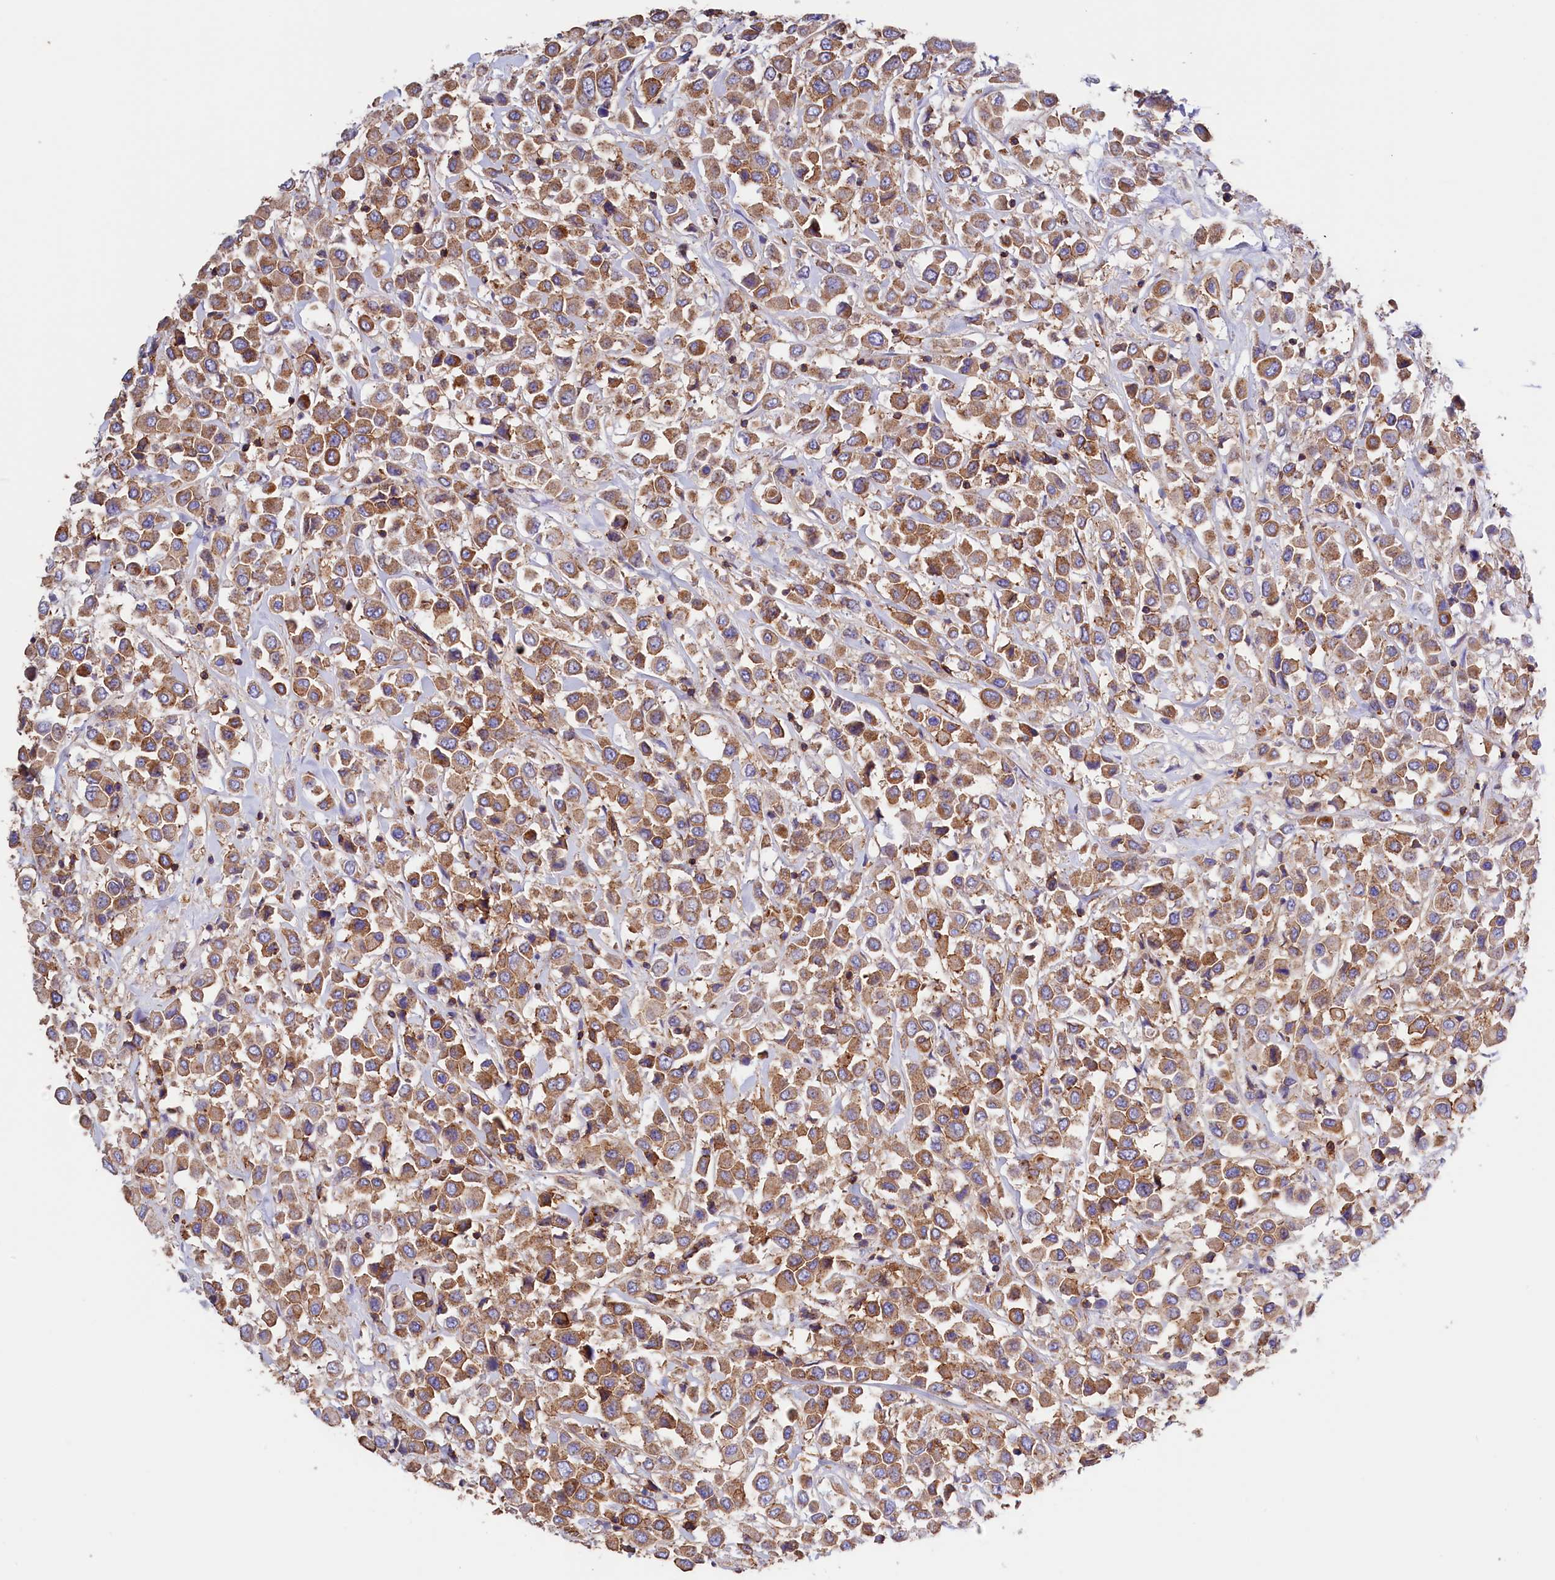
{"staining": {"intensity": "moderate", "quantity": ">75%", "location": "cytoplasmic/membranous"}, "tissue": "breast cancer", "cell_type": "Tumor cells", "image_type": "cancer", "snomed": [{"axis": "morphology", "description": "Duct carcinoma"}, {"axis": "topography", "description": "Breast"}], "caption": "Immunohistochemical staining of human intraductal carcinoma (breast) exhibits medium levels of moderate cytoplasmic/membranous protein positivity in about >75% of tumor cells. (brown staining indicates protein expression, while blue staining denotes nuclei).", "gene": "ATP2B4", "patient": {"sex": "female", "age": 61}}